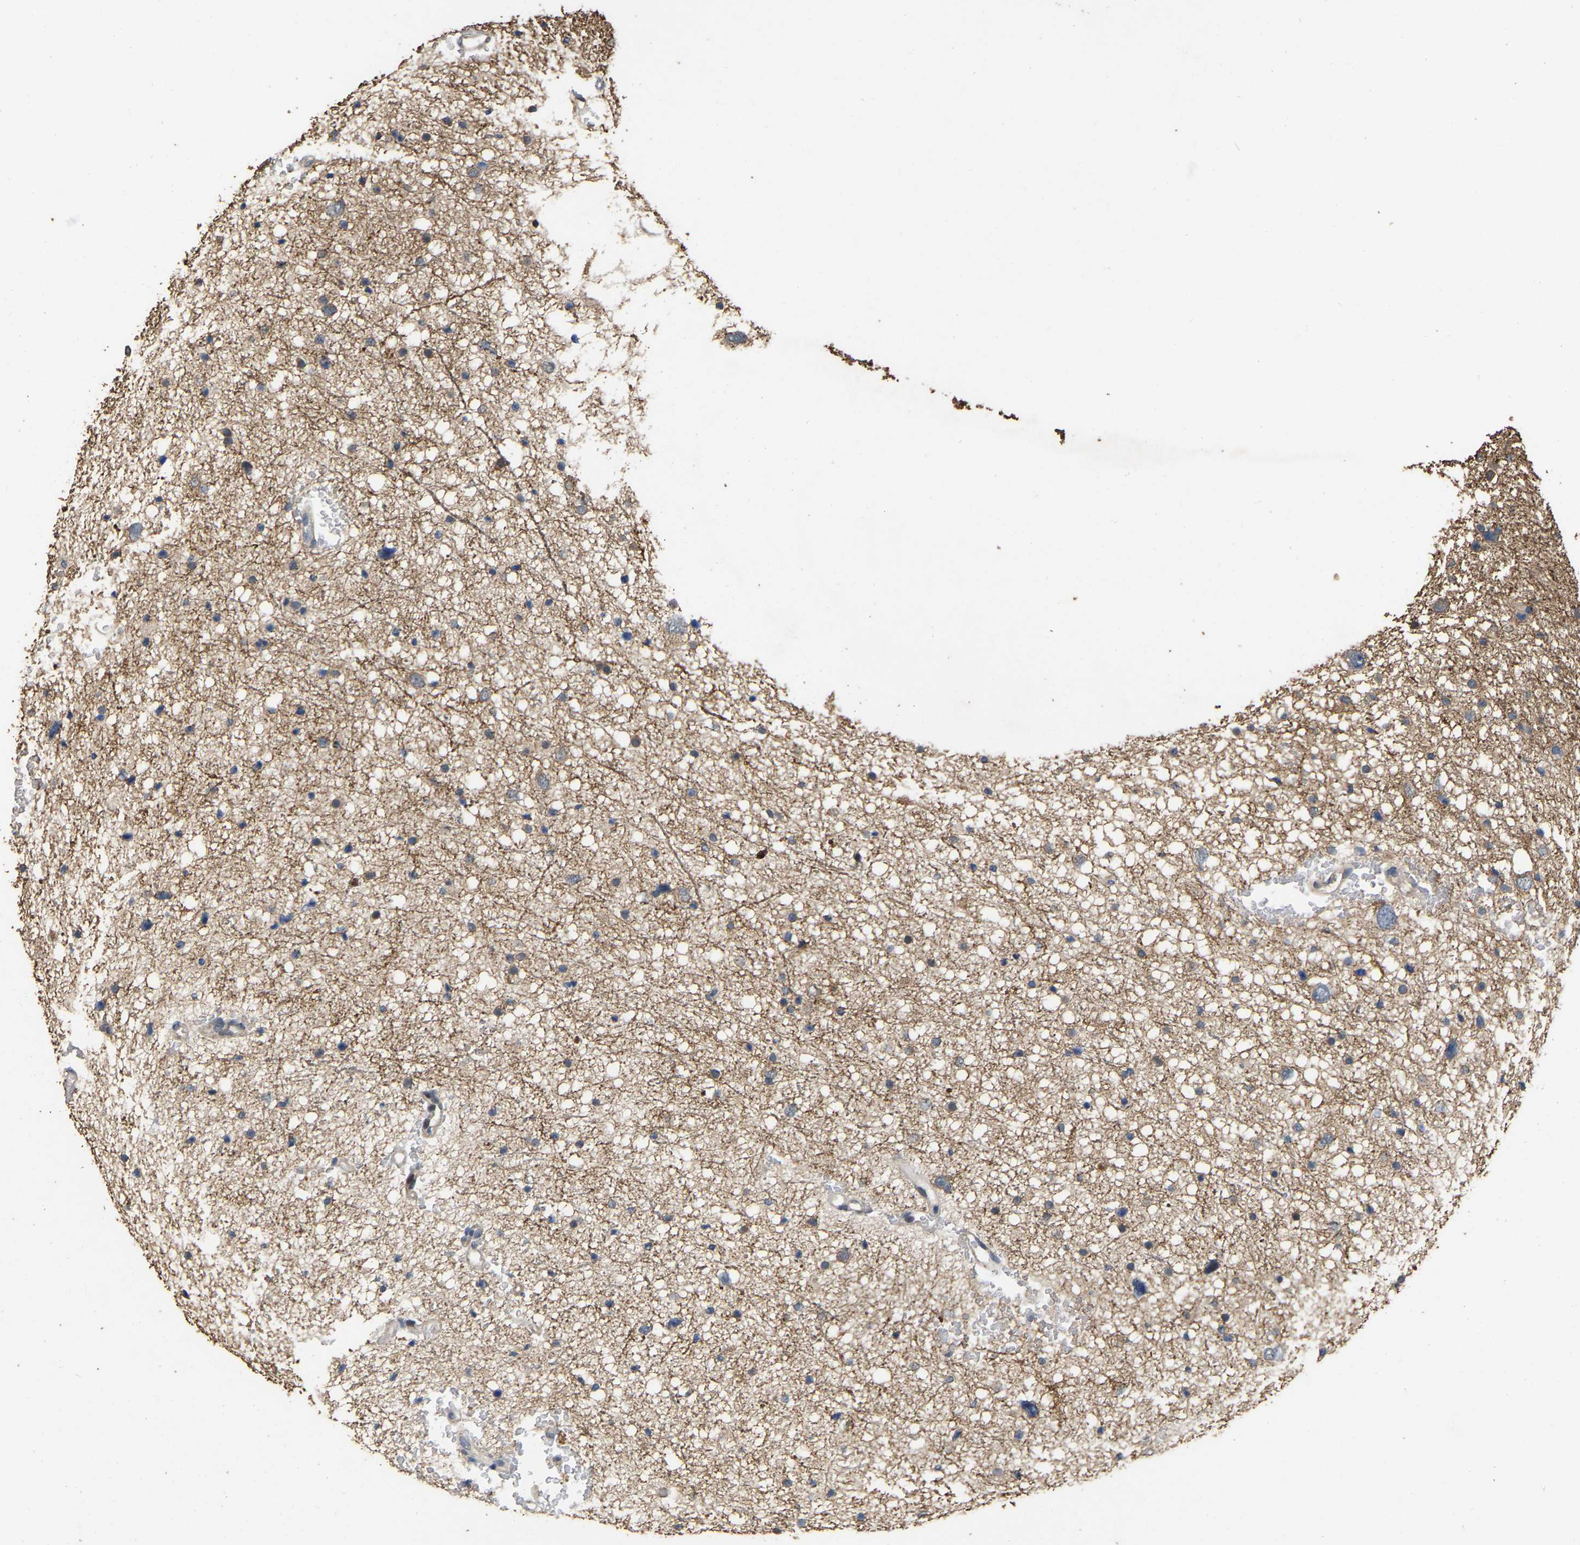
{"staining": {"intensity": "moderate", "quantity": "<25%", "location": "cytoplasmic/membranous"}, "tissue": "glioma", "cell_type": "Tumor cells", "image_type": "cancer", "snomed": [{"axis": "morphology", "description": "Glioma, malignant, Low grade"}, {"axis": "topography", "description": "Brain"}], "caption": "About <25% of tumor cells in glioma show moderate cytoplasmic/membranous protein staining as visualized by brown immunohistochemical staining.", "gene": "NCS1", "patient": {"sex": "female", "age": 37}}